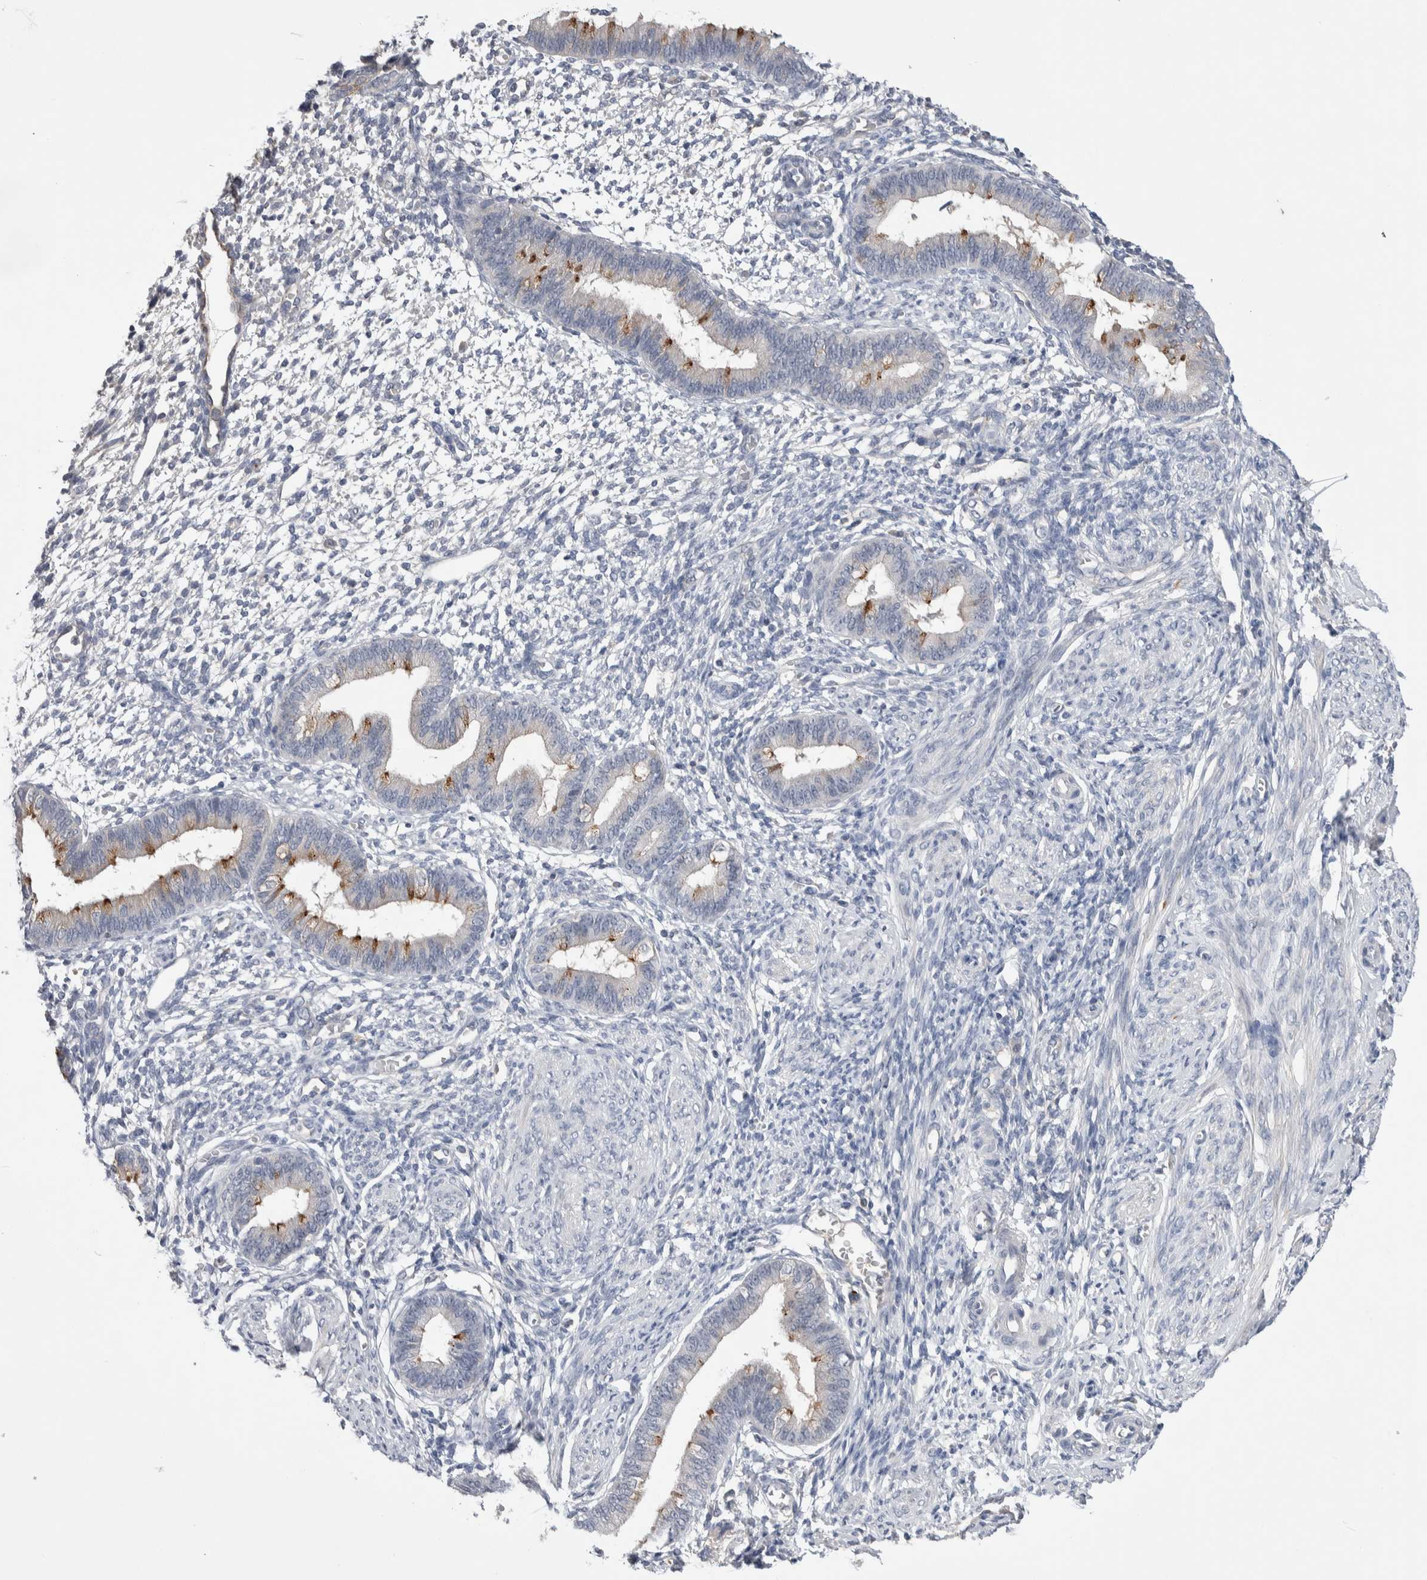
{"staining": {"intensity": "negative", "quantity": "none", "location": "none"}, "tissue": "endometrium", "cell_type": "Cells in endometrial stroma", "image_type": "normal", "snomed": [{"axis": "morphology", "description": "Normal tissue, NOS"}, {"axis": "topography", "description": "Endometrium"}], "caption": "Immunohistochemistry histopathology image of unremarkable human endometrium stained for a protein (brown), which exhibits no positivity in cells in endometrial stroma. (Brightfield microscopy of DAB (3,3'-diaminobenzidine) IHC at high magnification).", "gene": "CEP131", "patient": {"sex": "female", "age": 46}}